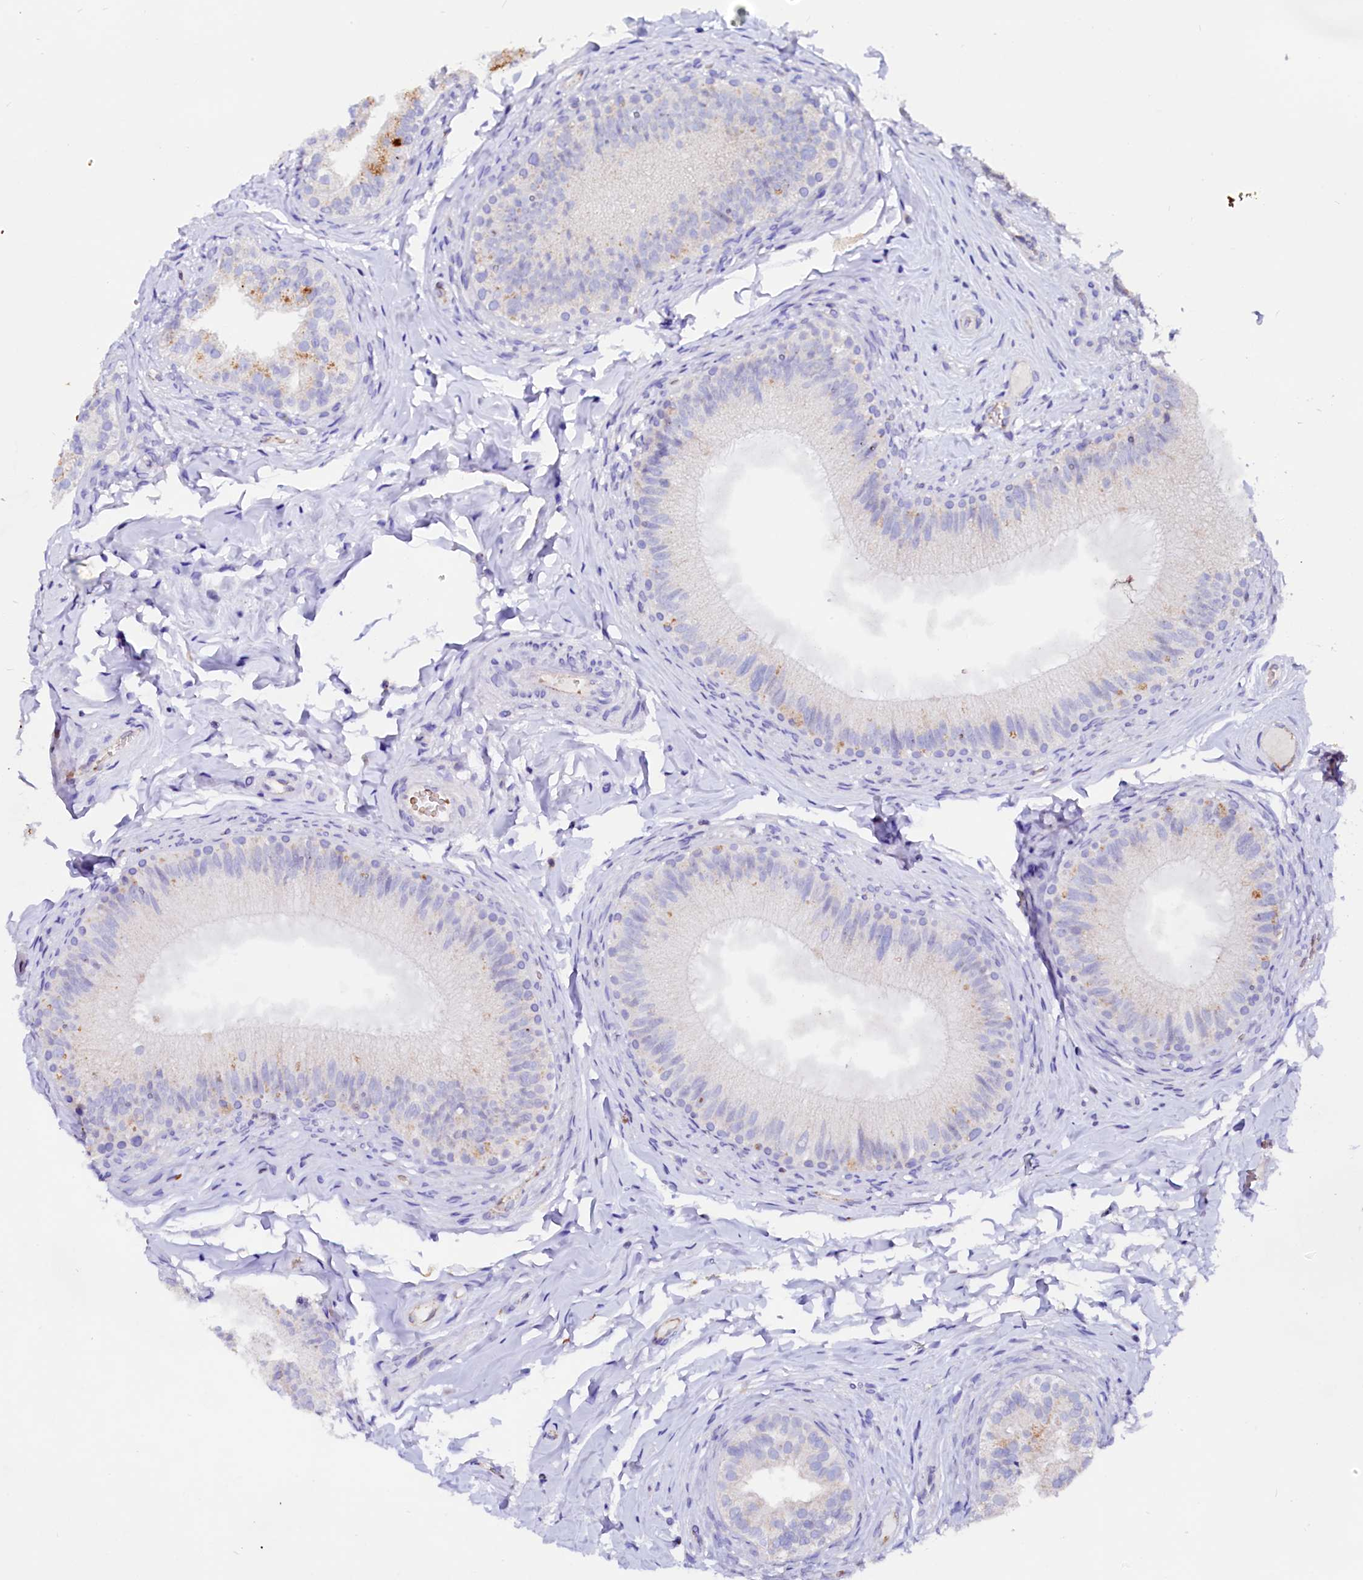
{"staining": {"intensity": "moderate", "quantity": "<25%", "location": "cytoplasmic/membranous"}, "tissue": "epididymis", "cell_type": "Glandular cells", "image_type": "normal", "snomed": [{"axis": "morphology", "description": "Normal tissue, NOS"}, {"axis": "topography", "description": "Epididymis"}], "caption": "Protein staining of unremarkable epididymis demonstrates moderate cytoplasmic/membranous expression in about <25% of glandular cells. (DAB (3,3'-diaminobenzidine) IHC with brightfield microscopy, high magnification).", "gene": "RAB27A", "patient": {"sex": "male", "age": 49}}